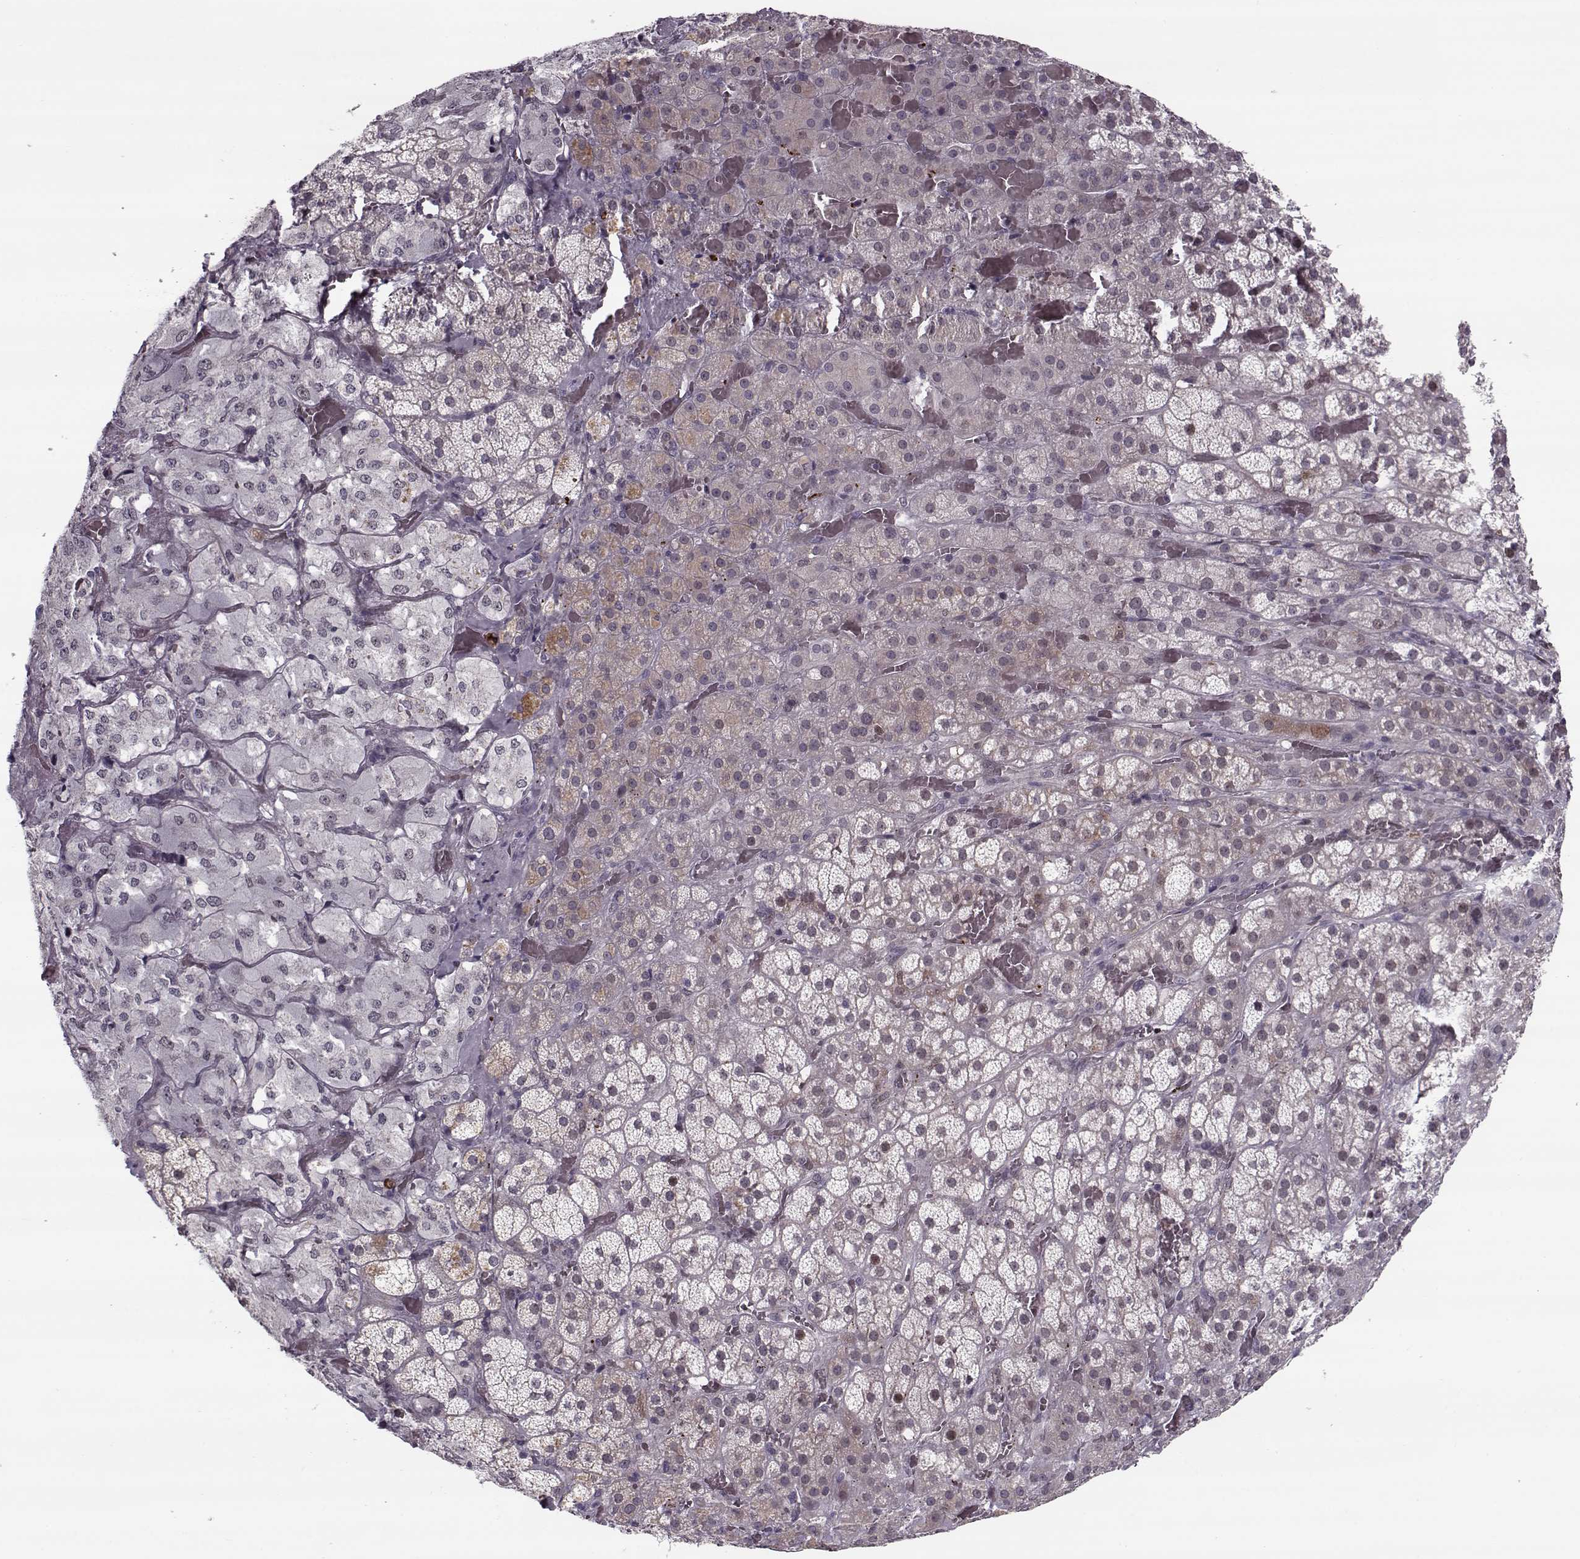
{"staining": {"intensity": "moderate", "quantity": "<25%", "location": "cytoplasmic/membranous"}, "tissue": "adrenal gland", "cell_type": "Glandular cells", "image_type": "normal", "snomed": [{"axis": "morphology", "description": "Normal tissue, NOS"}, {"axis": "topography", "description": "Adrenal gland"}], "caption": "Immunohistochemical staining of normal human adrenal gland exhibits <25% levels of moderate cytoplasmic/membranous protein staining in about <25% of glandular cells. (DAB IHC with brightfield microscopy, high magnification).", "gene": "DNAI3", "patient": {"sex": "male", "age": 57}}